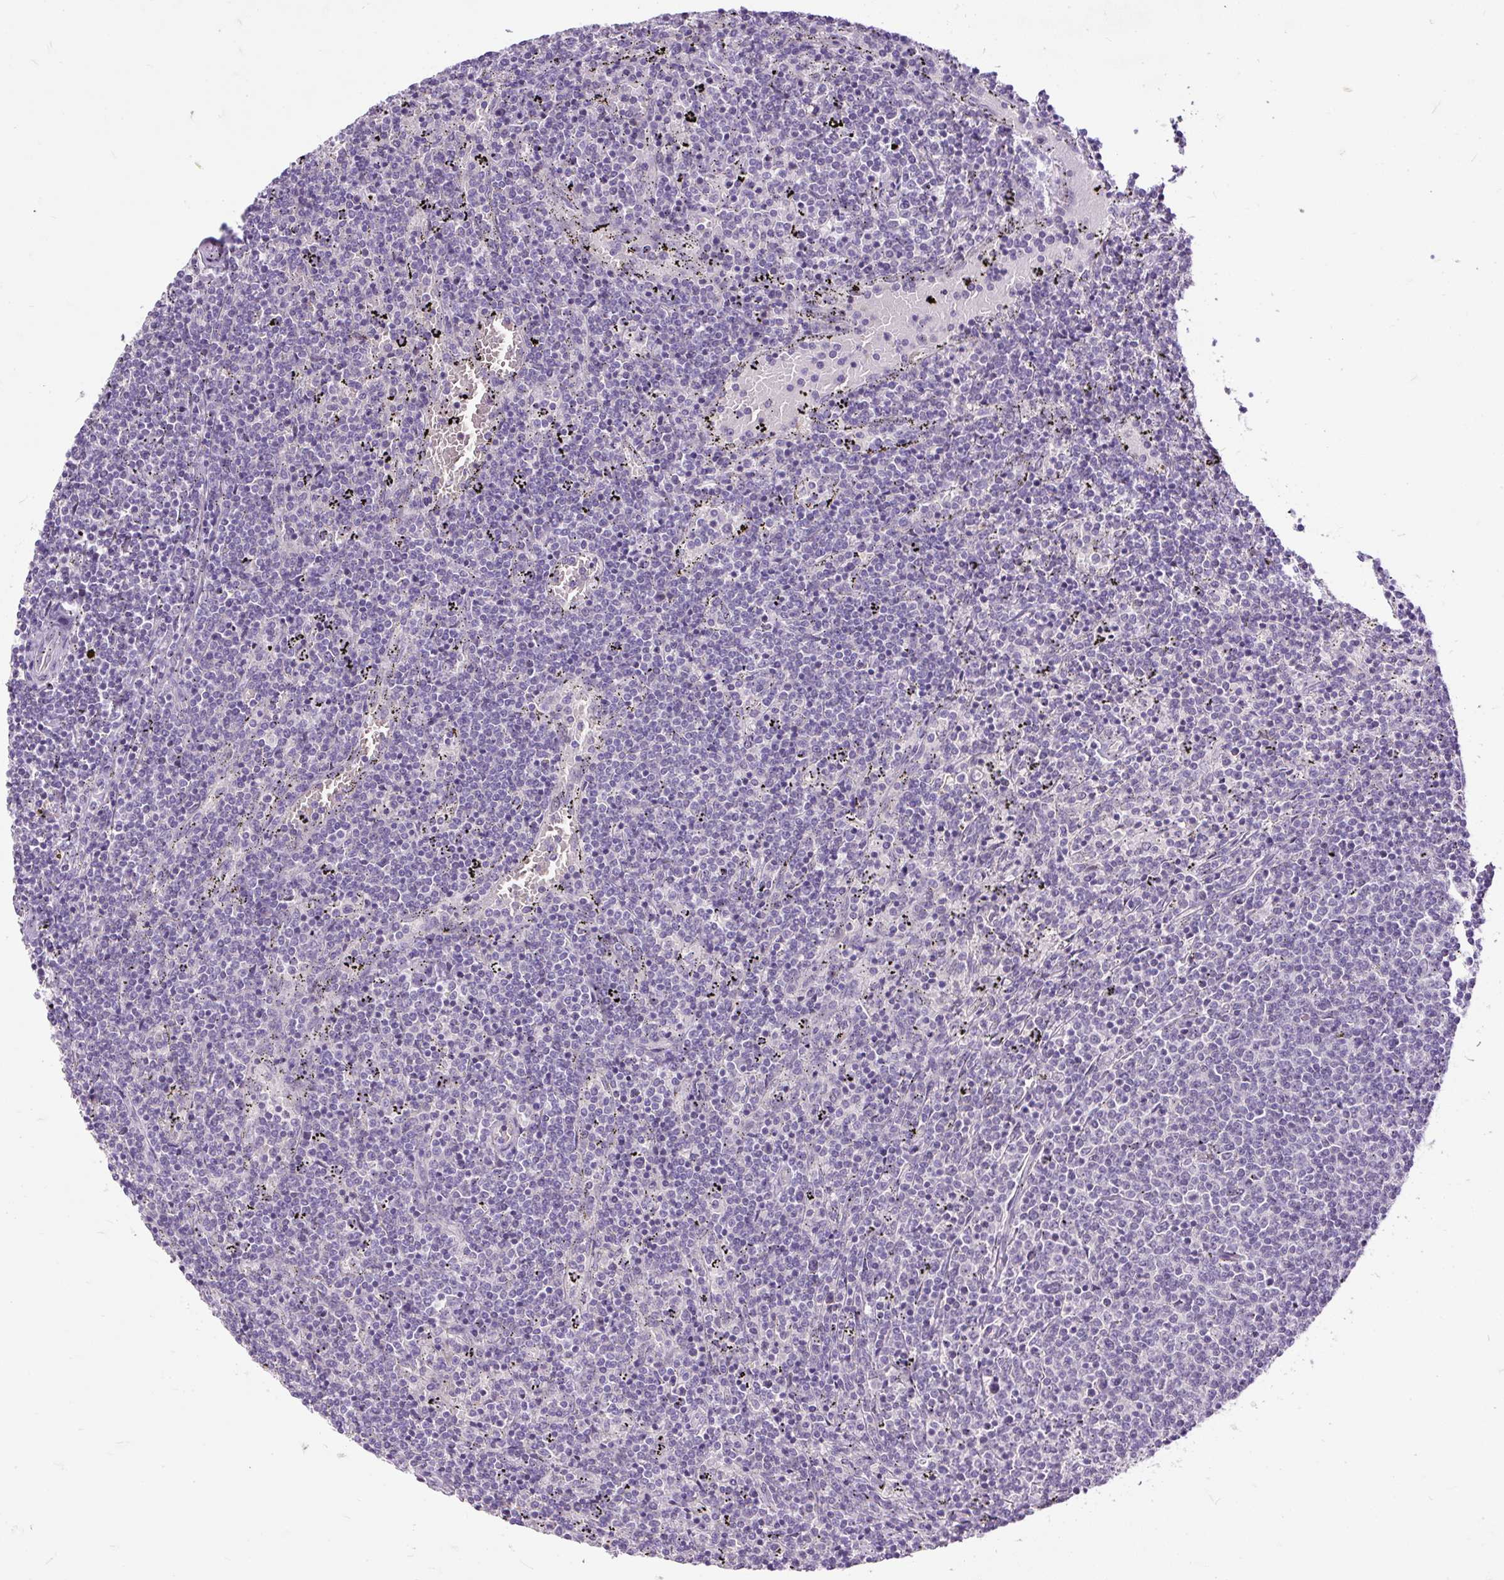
{"staining": {"intensity": "negative", "quantity": "none", "location": "none"}, "tissue": "lymphoma", "cell_type": "Tumor cells", "image_type": "cancer", "snomed": [{"axis": "morphology", "description": "Malignant lymphoma, non-Hodgkin's type, Low grade"}, {"axis": "topography", "description": "Spleen"}], "caption": "This is a photomicrograph of IHC staining of lymphoma, which shows no expression in tumor cells.", "gene": "KRTAP20-3", "patient": {"sex": "female", "age": 50}}